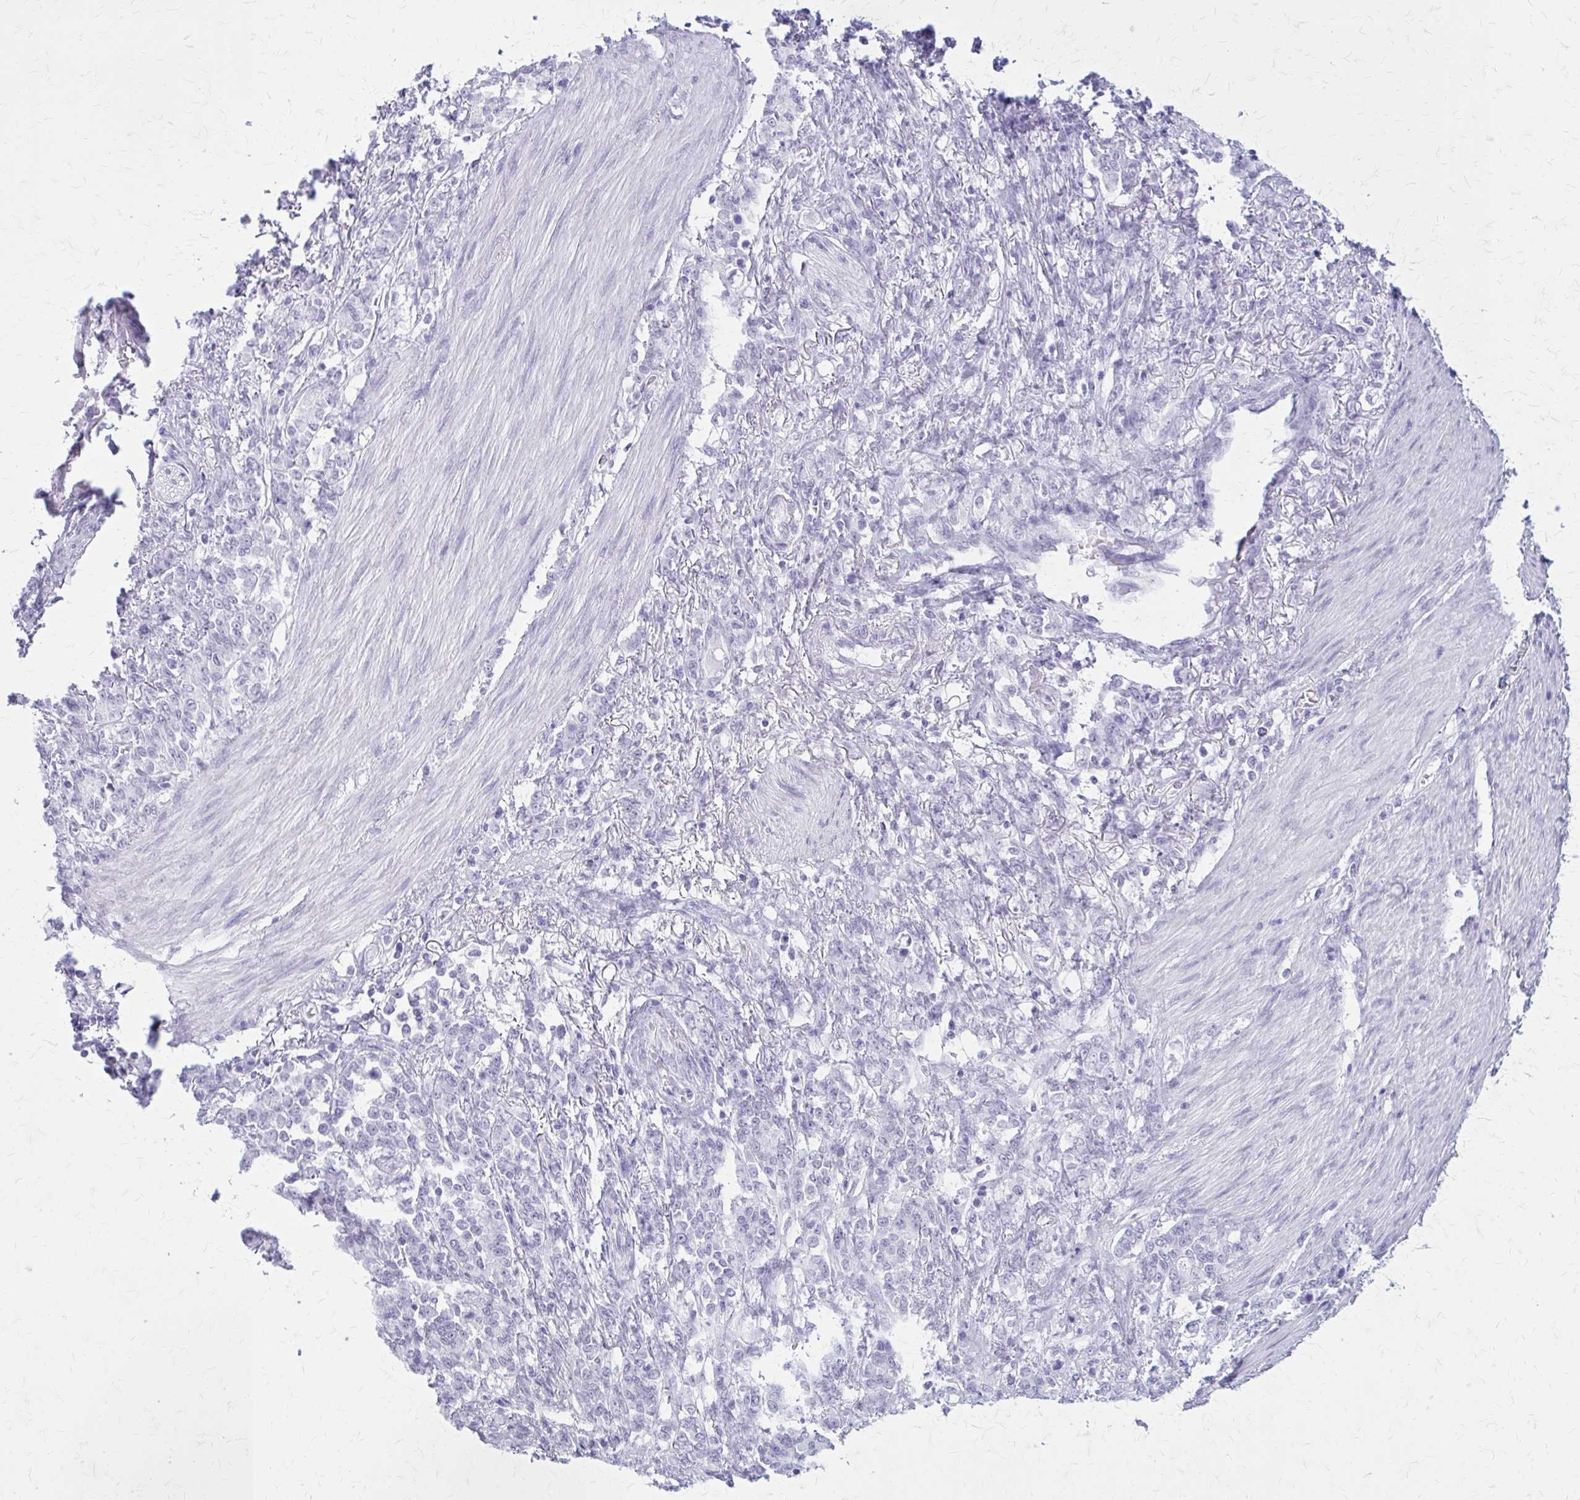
{"staining": {"intensity": "negative", "quantity": "none", "location": "none"}, "tissue": "stomach cancer", "cell_type": "Tumor cells", "image_type": "cancer", "snomed": [{"axis": "morphology", "description": "Adenocarcinoma, NOS"}, {"axis": "topography", "description": "Stomach"}], "caption": "This histopathology image is of stomach adenocarcinoma stained with immunohistochemistry (IHC) to label a protein in brown with the nuclei are counter-stained blue. There is no staining in tumor cells.", "gene": "GAD1", "patient": {"sex": "female", "age": 79}}